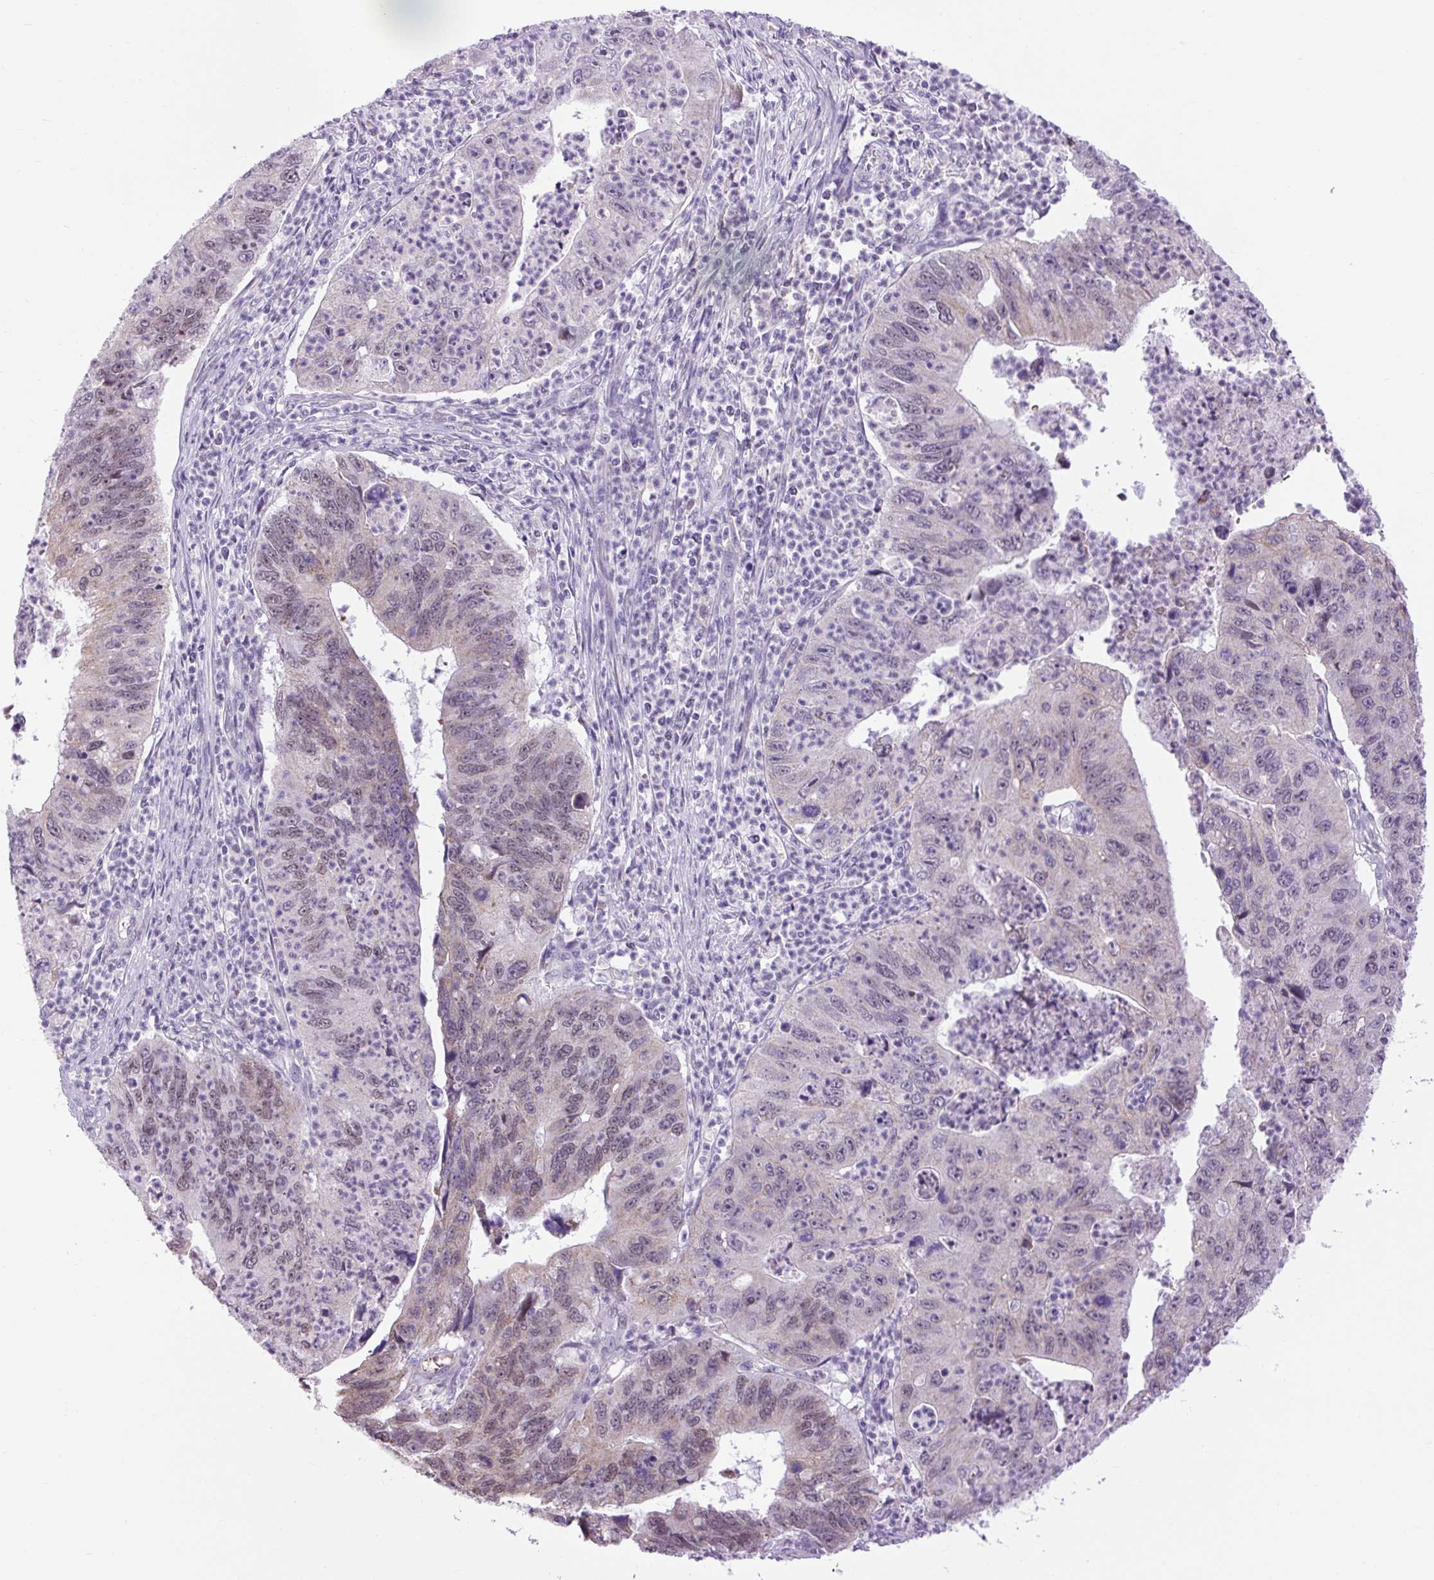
{"staining": {"intensity": "weak", "quantity": "25%-75%", "location": "nuclear"}, "tissue": "stomach cancer", "cell_type": "Tumor cells", "image_type": "cancer", "snomed": [{"axis": "morphology", "description": "Adenocarcinoma, NOS"}, {"axis": "topography", "description": "Stomach"}], "caption": "Weak nuclear protein positivity is seen in approximately 25%-75% of tumor cells in stomach adenocarcinoma. (Brightfield microscopy of DAB IHC at high magnification).", "gene": "SCO2", "patient": {"sex": "male", "age": 59}}